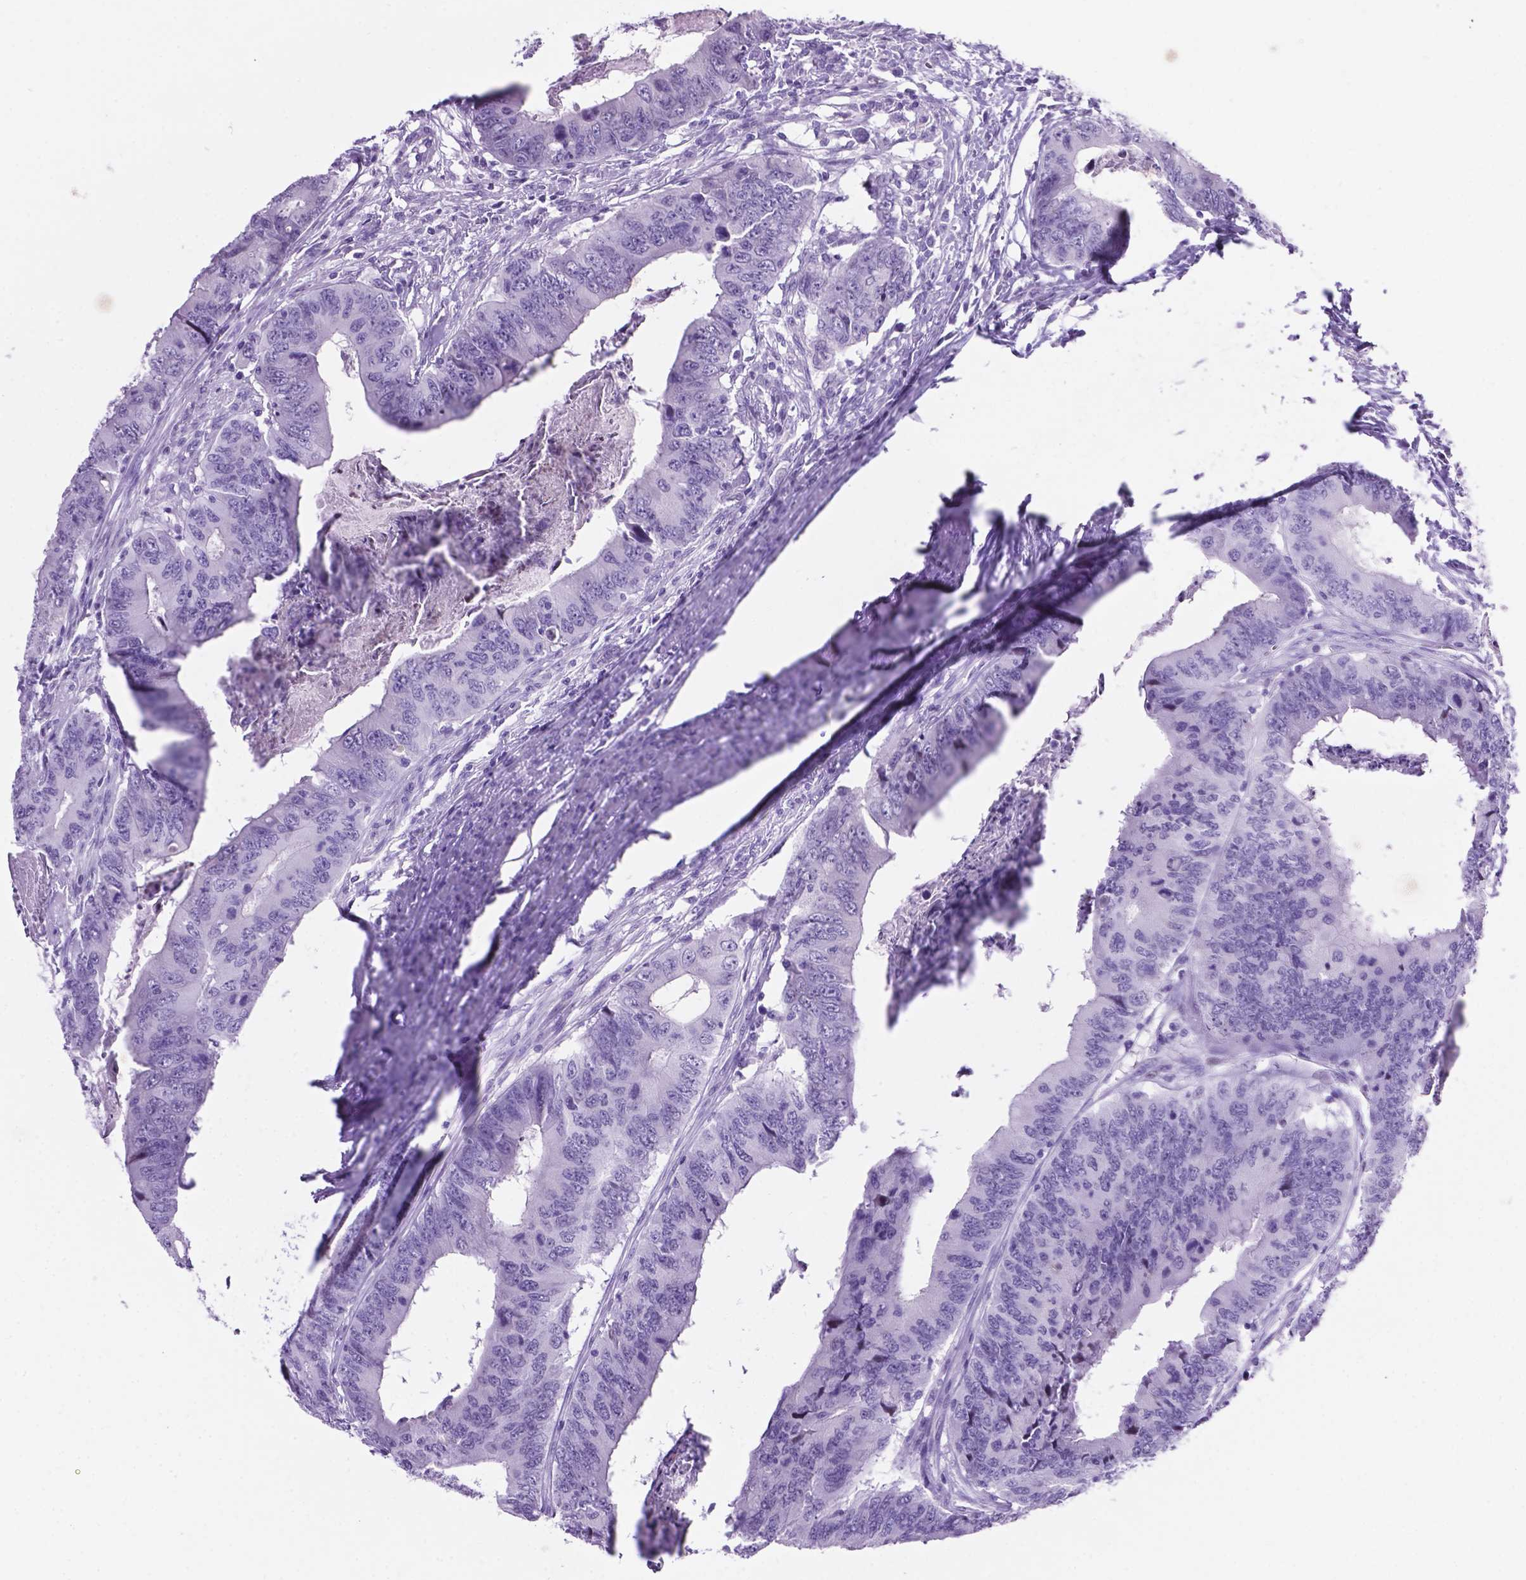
{"staining": {"intensity": "negative", "quantity": "none", "location": "none"}, "tissue": "colorectal cancer", "cell_type": "Tumor cells", "image_type": "cancer", "snomed": [{"axis": "morphology", "description": "Adenocarcinoma, NOS"}, {"axis": "topography", "description": "Colon"}], "caption": "Tumor cells are negative for protein expression in human adenocarcinoma (colorectal).", "gene": "C17orf107", "patient": {"sex": "male", "age": 53}}